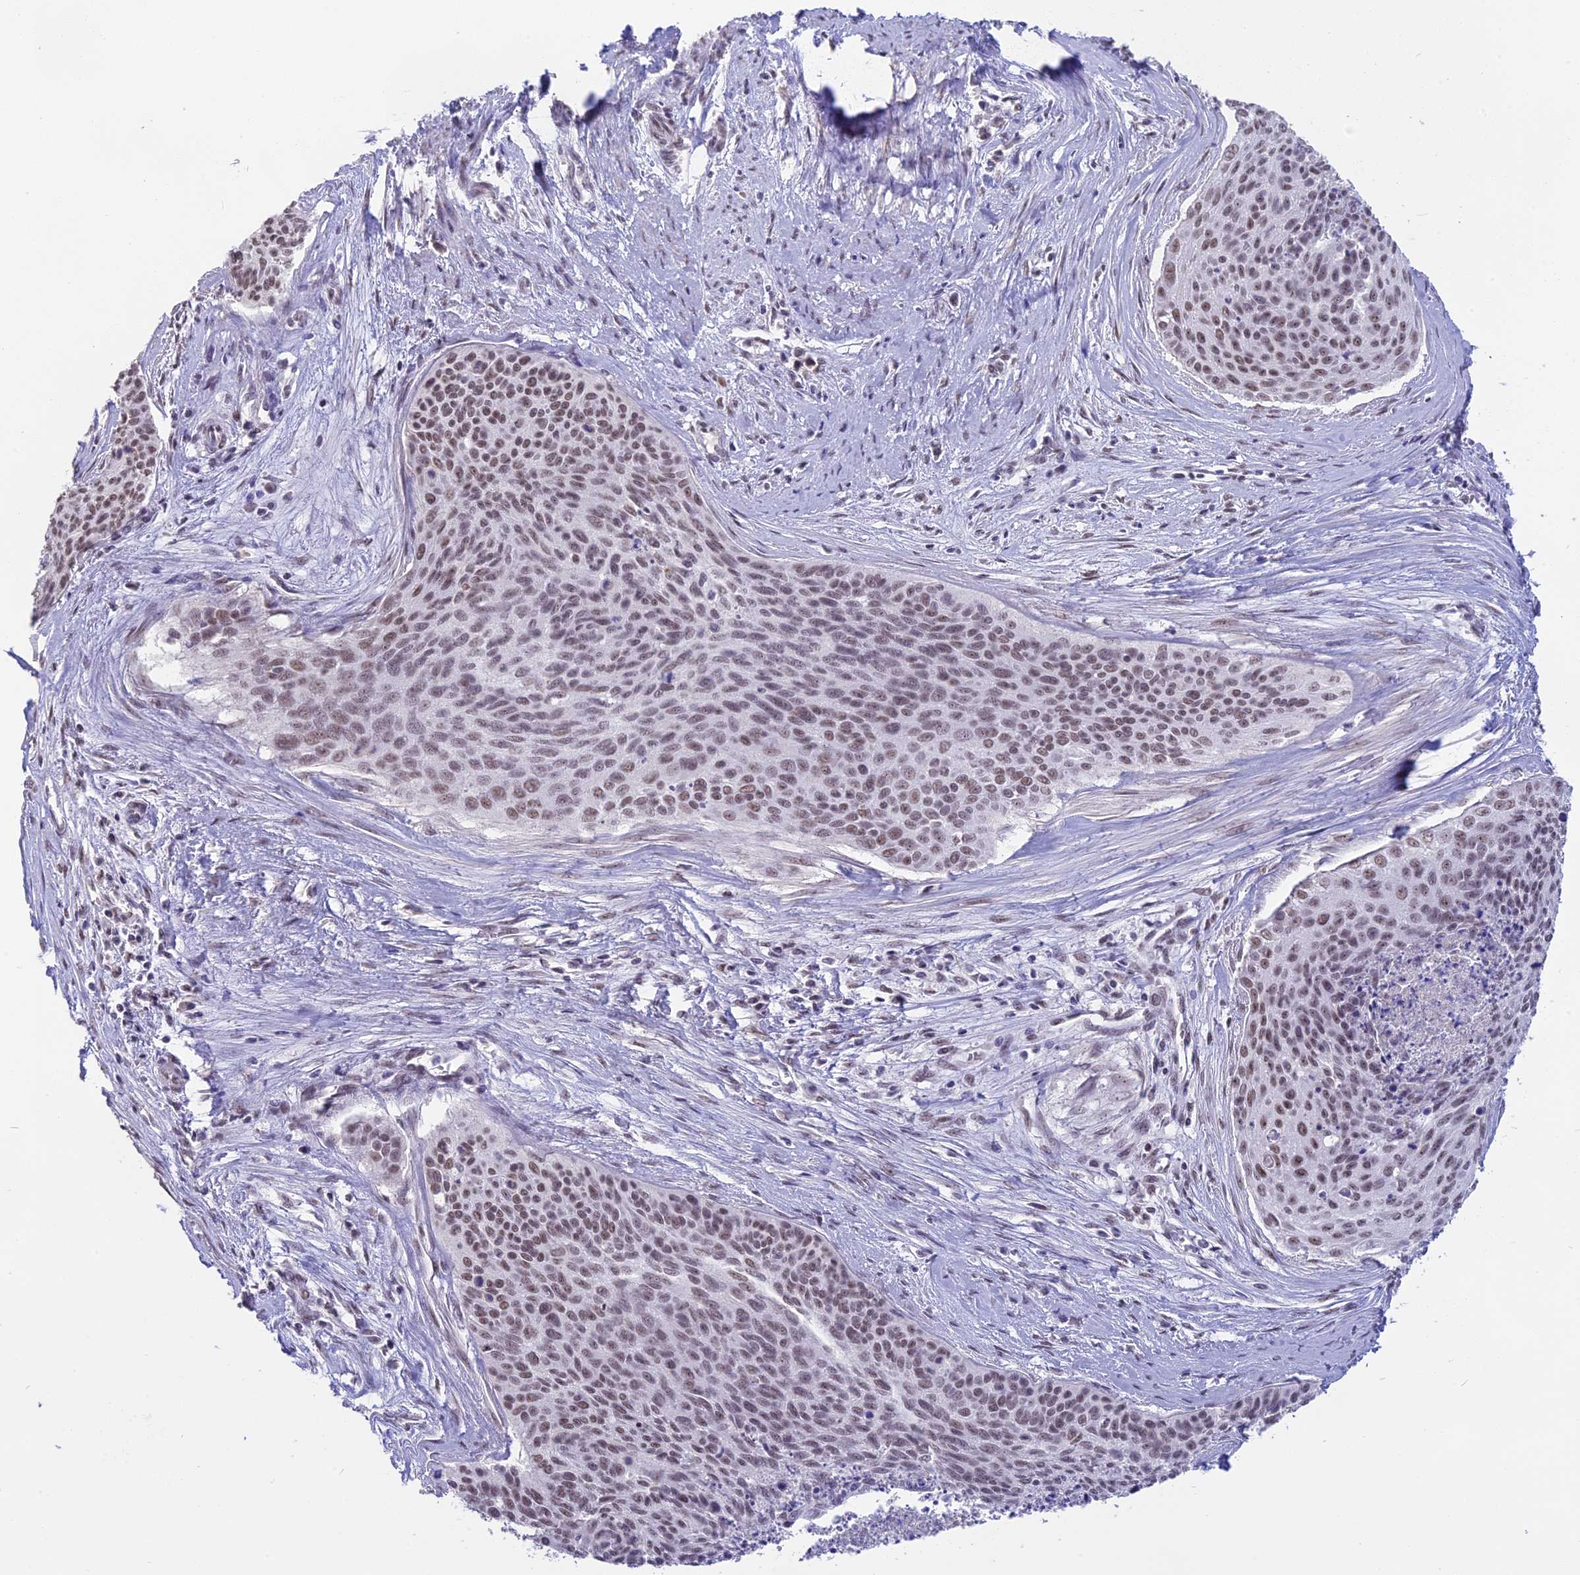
{"staining": {"intensity": "moderate", "quantity": ">75%", "location": "nuclear"}, "tissue": "cervical cancer", "cell_type": "Tumor cells", "image_type": "cancer", "snomed": [{"axis": "morphology", "description": "Squamous cell carcinoma, NOS"}, {"axis": "topography", "description": "Cervix"}], "caption": "This is an image of IHC staining of squamous cell carcinoma (cervical), which shows moderate staining in the nuclear of tumor cells.", "gene": "SETD2", "patient": {"sex": "female", "age": 55}}